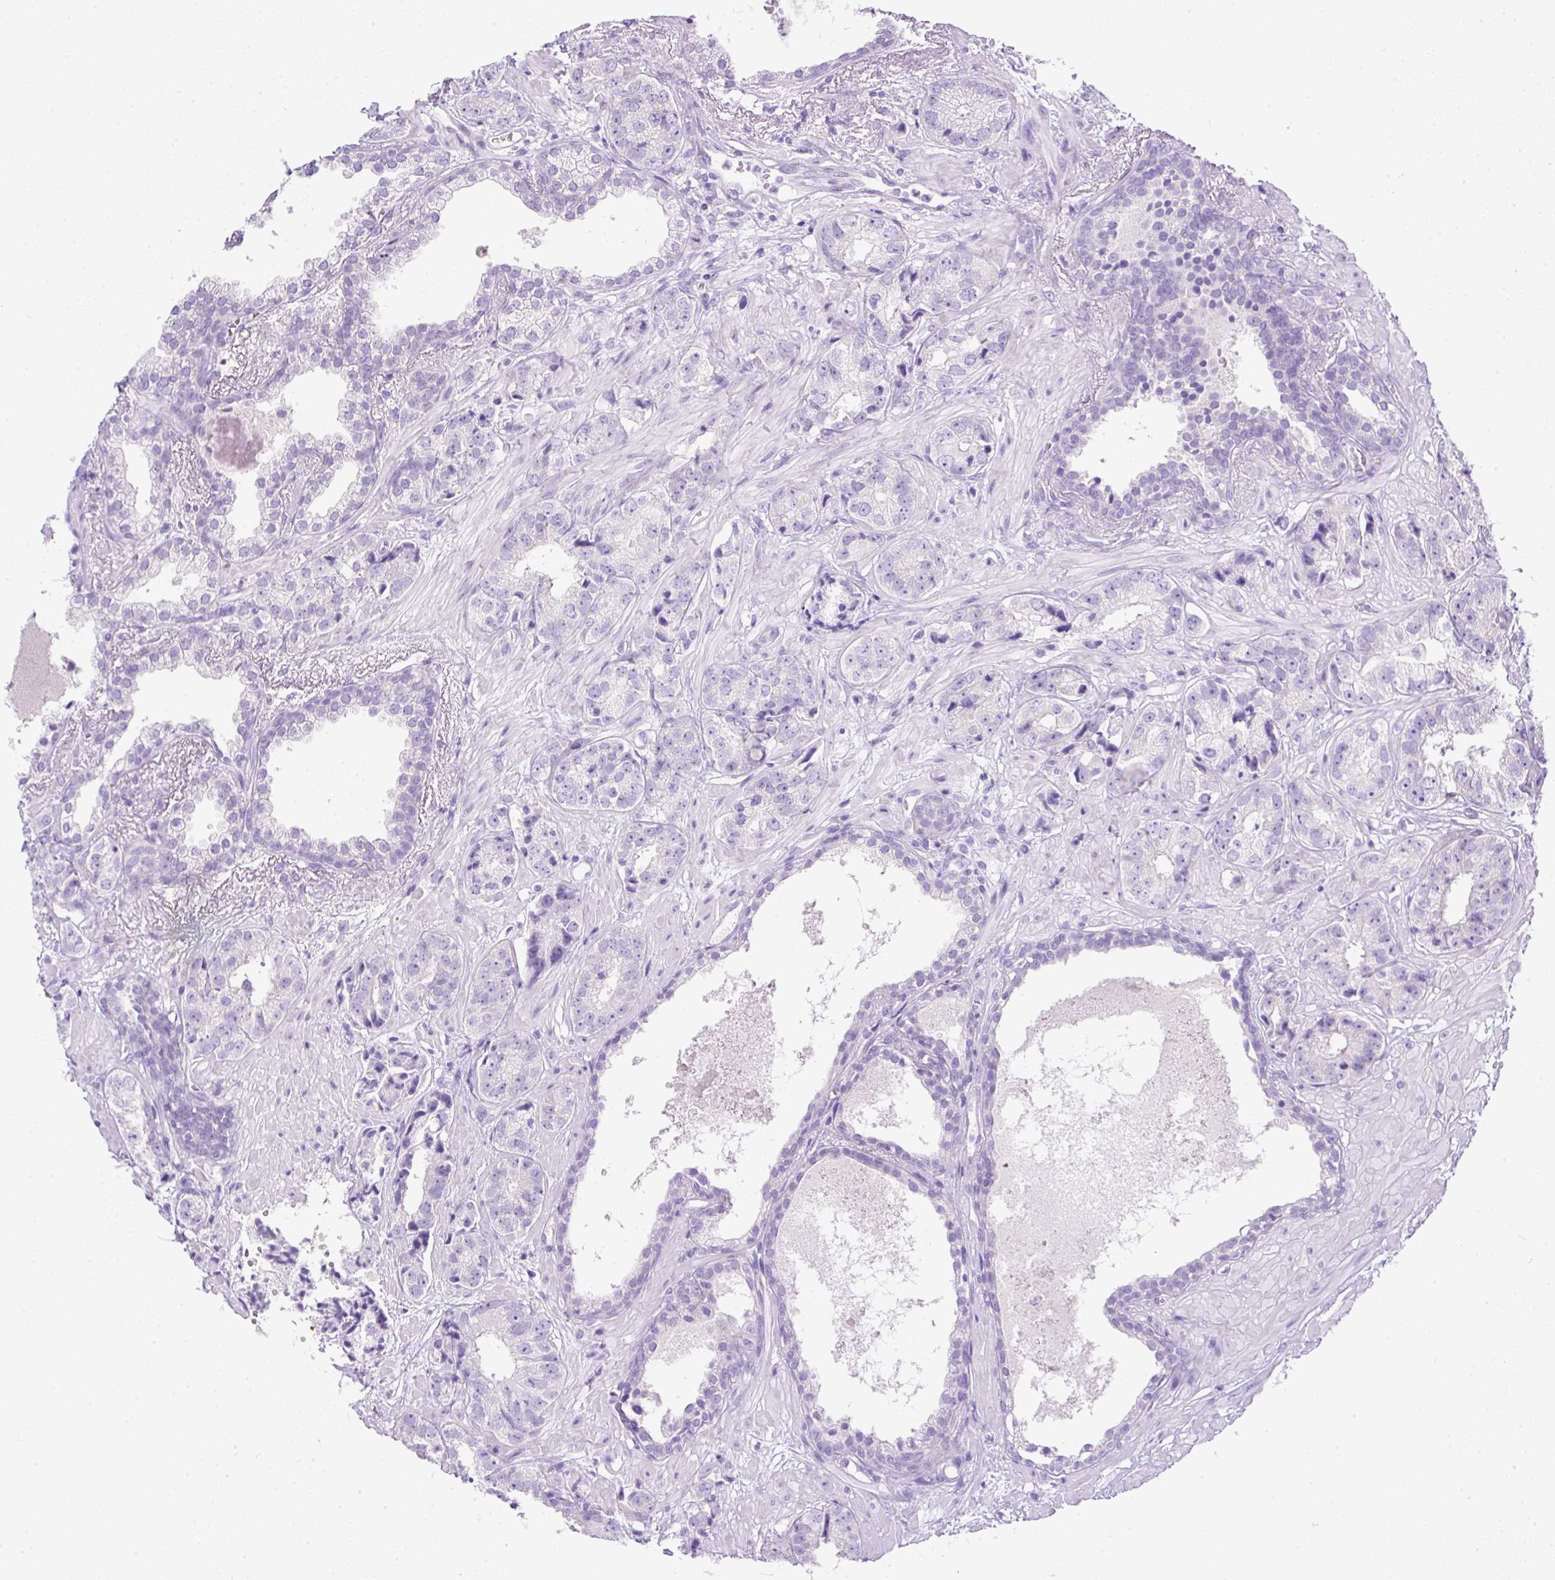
{"staining": {"intensity": "negative", "quantity": "none", "location": "none"}, "tissue": "prostate cancer", "cell_type": "Tumor cells", "image_type": "cancer", "snomed": [{"axis": "morphology", "description": "Adenocarcinoma, High grade"}, {"axis": "topography", "description": "Prostate"}], "caption": "Tumor cells show no significant protein positivity in prostate cancer. (DAB (3,3'-diaminobenzidine) IHC visualized using brightfield microscopy, high magnification).", "gene": "DAPK1", "patient": {"sex": "male", "age": 71}}